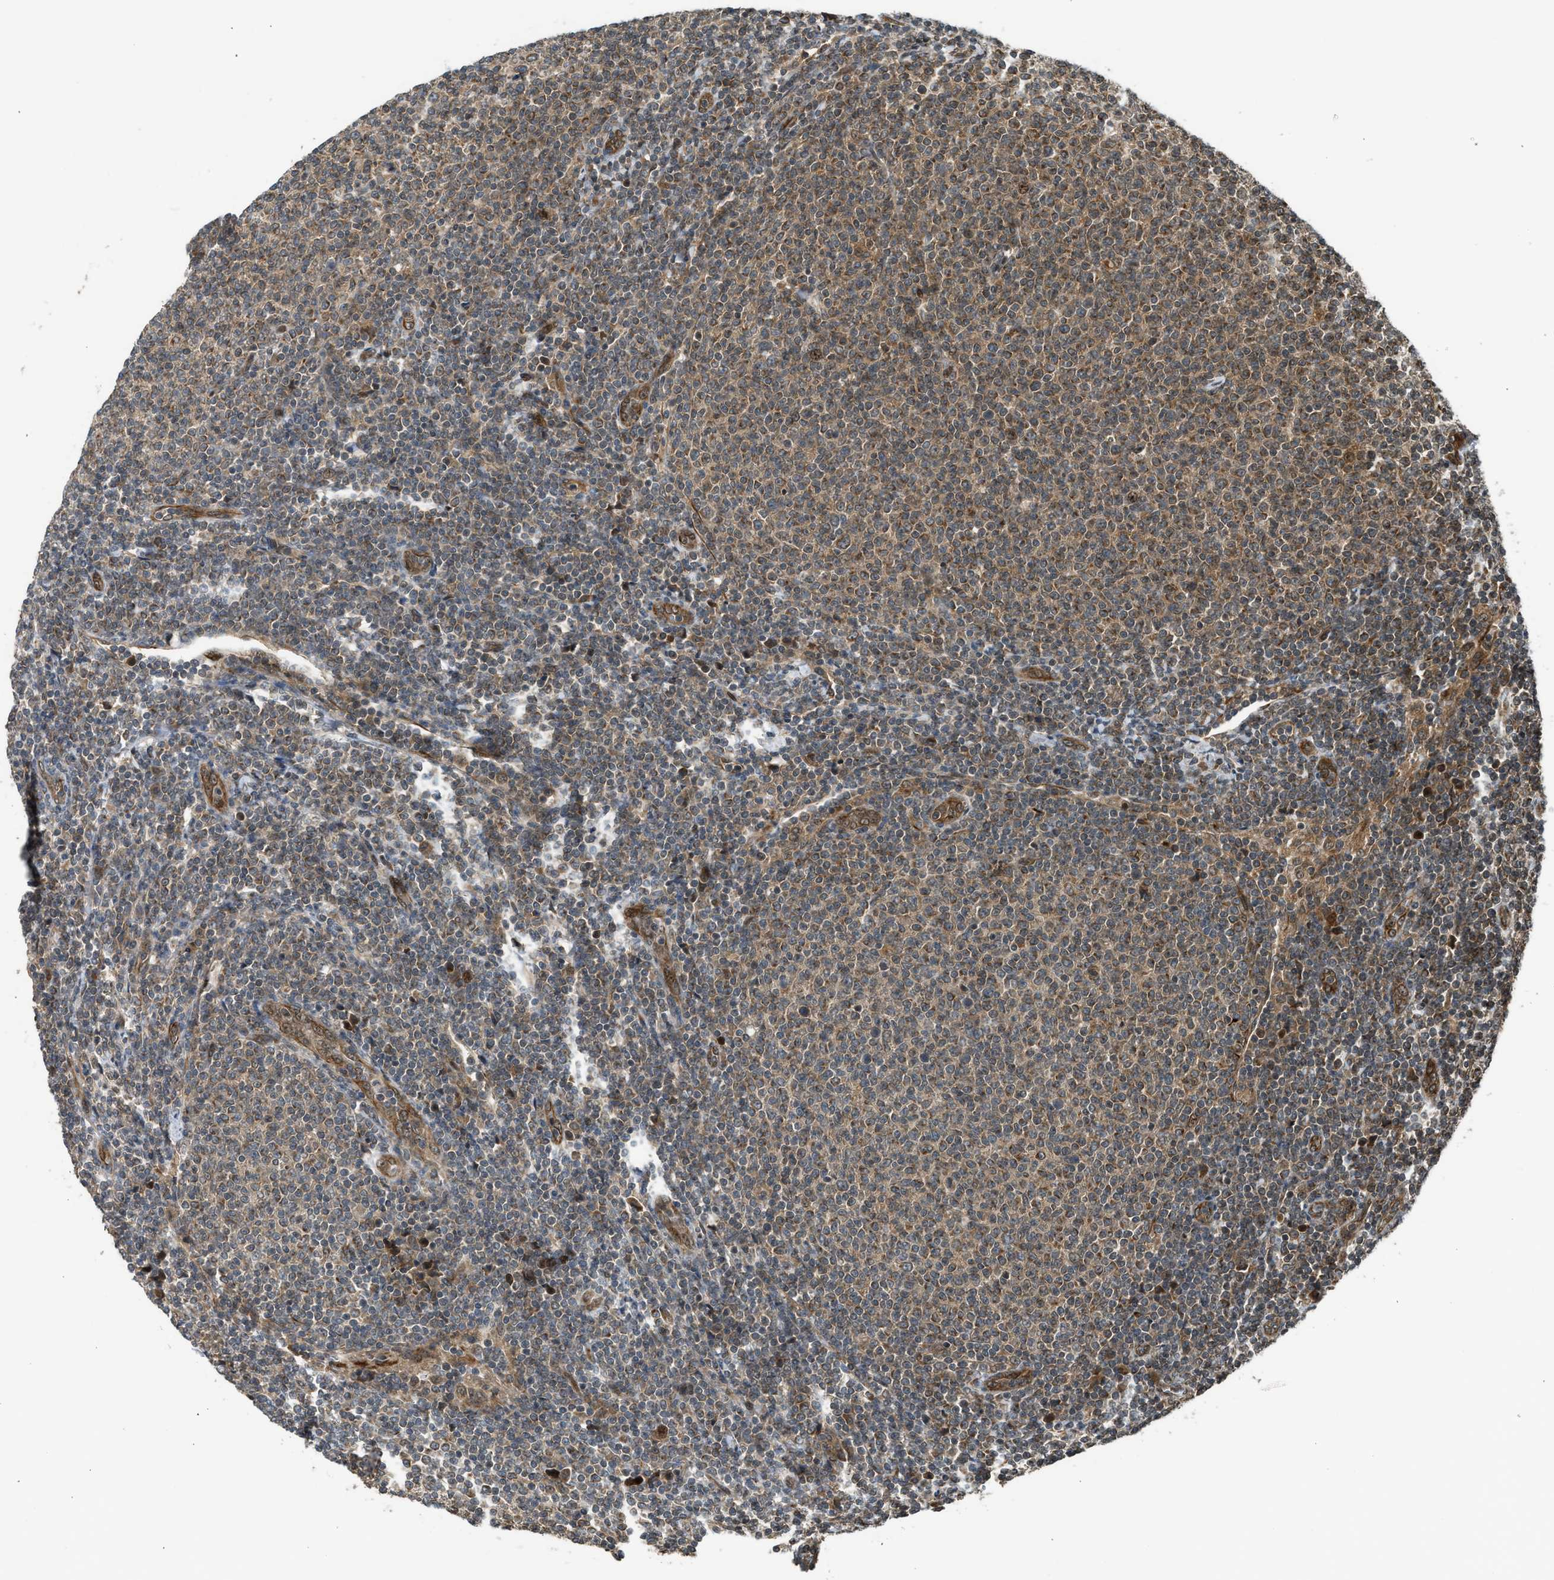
{"staining": {"intensity": "weak", "quantity": "25%-75%", "location": "cytoplasmic/membranous"}, "tissue": "lymphoma", "cell_type": "Tumor cells", "image_type": "cancer", "snomed": [{"axis": "morphology", "description": "Malignant lymphoma, non-Hodgkin's type, Low grade"}, {"axis": "topography", "description": "Lymph node"}], "caption": "Immunohistochemistry image of lymphoma stained for a protein (brown), which shows low levels of weak cytoplasmic/membranous positivity in approximately 25%-75% of tumor cells.", "gene": "TXNL1", "patient": {"sex": "male", "age": 66}}